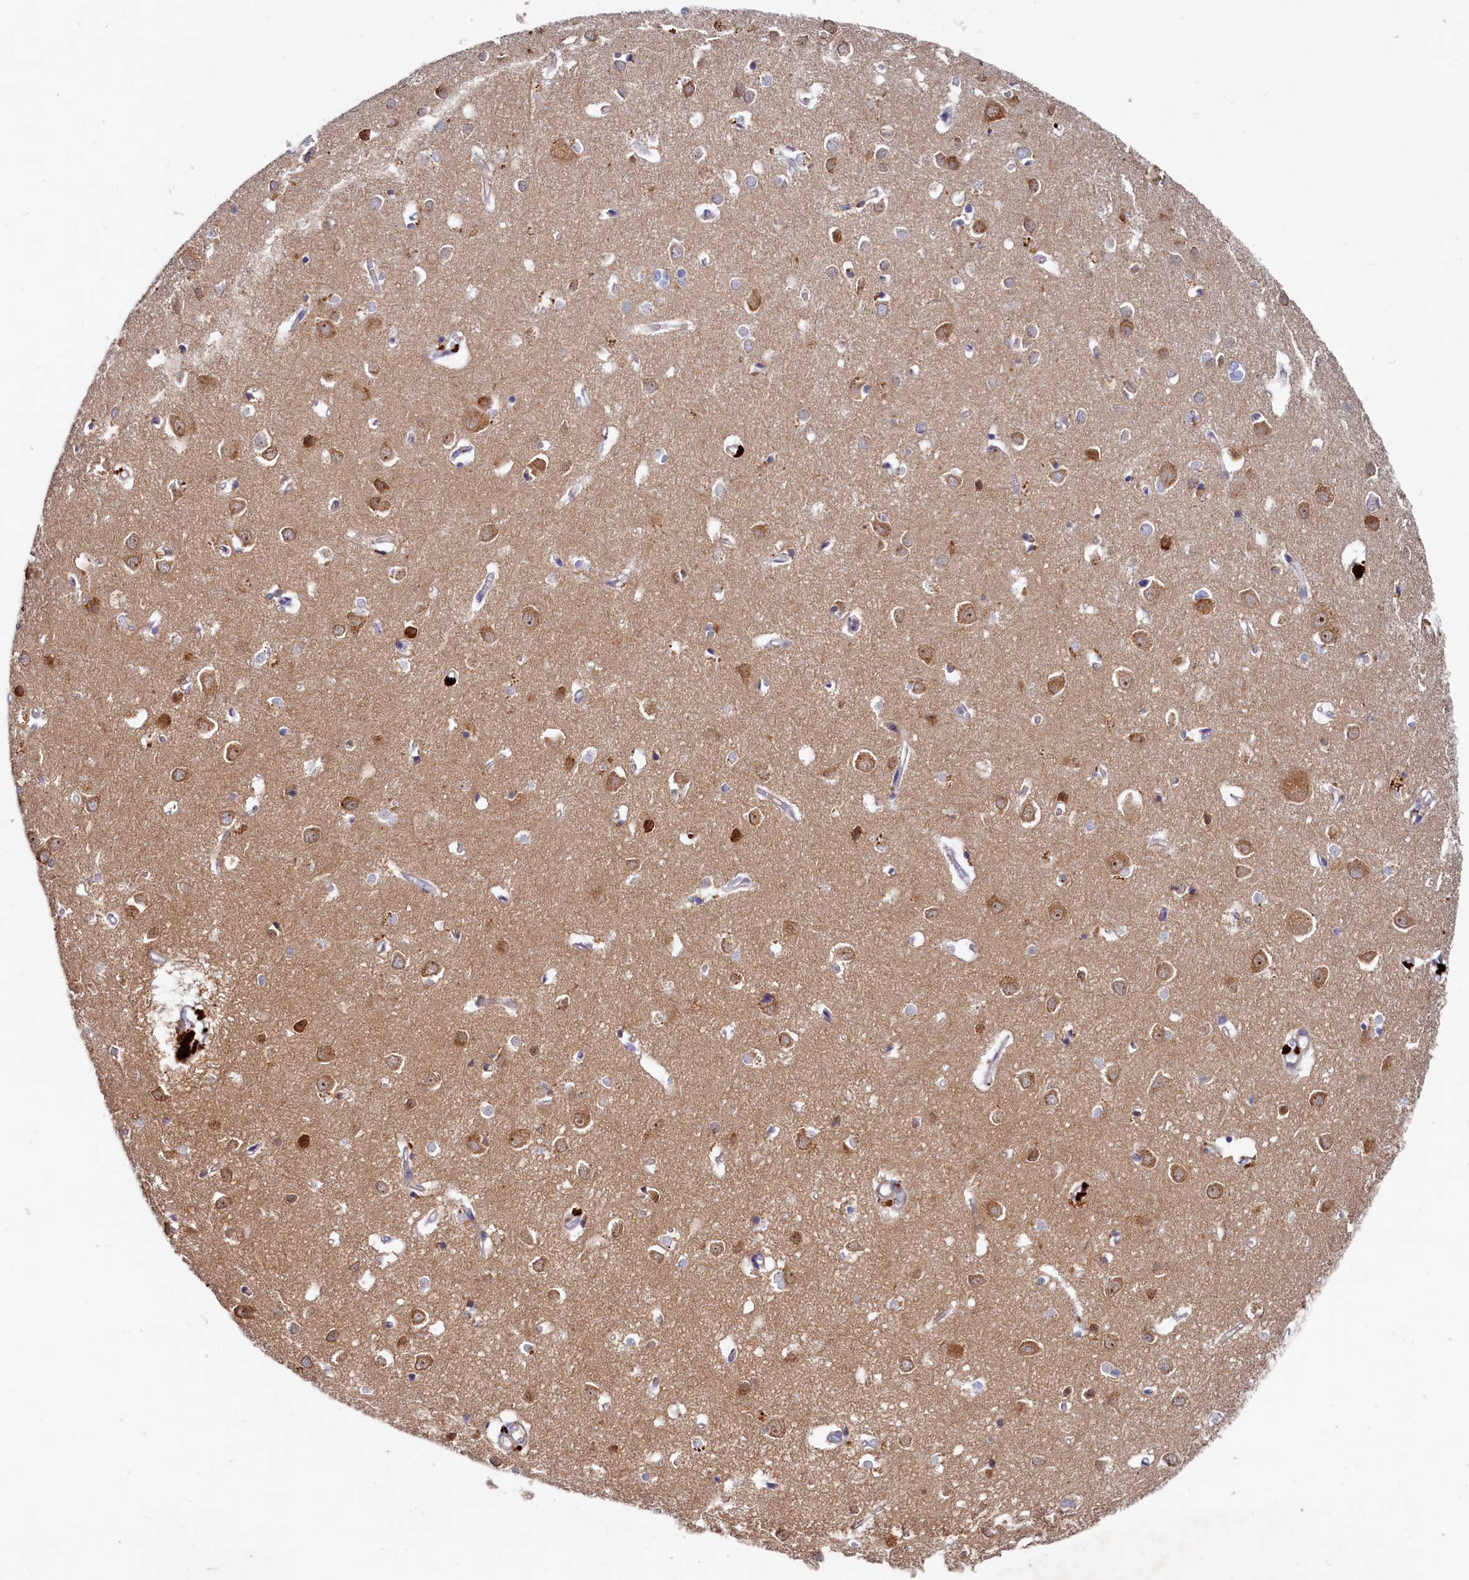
{"staining": {"intensity": "negative", "quantity": "none", "location": "none"}, "tissue": "cerebral cortex", "cell_type": "Endothelial cells", "image_type": "normal", "snomed": [{"axis": "morphology", "description": "Normal tissue, NOS"}, {"axis": "topography", "description": "Cerebral cortex"}], "caption": "DAB immunohistochemical staining of benign cerebral cortex exhibits no significant expression in endothelial cells.", "gene": "RGS7BP", "patient": {"sex": "female", "age": 64}}